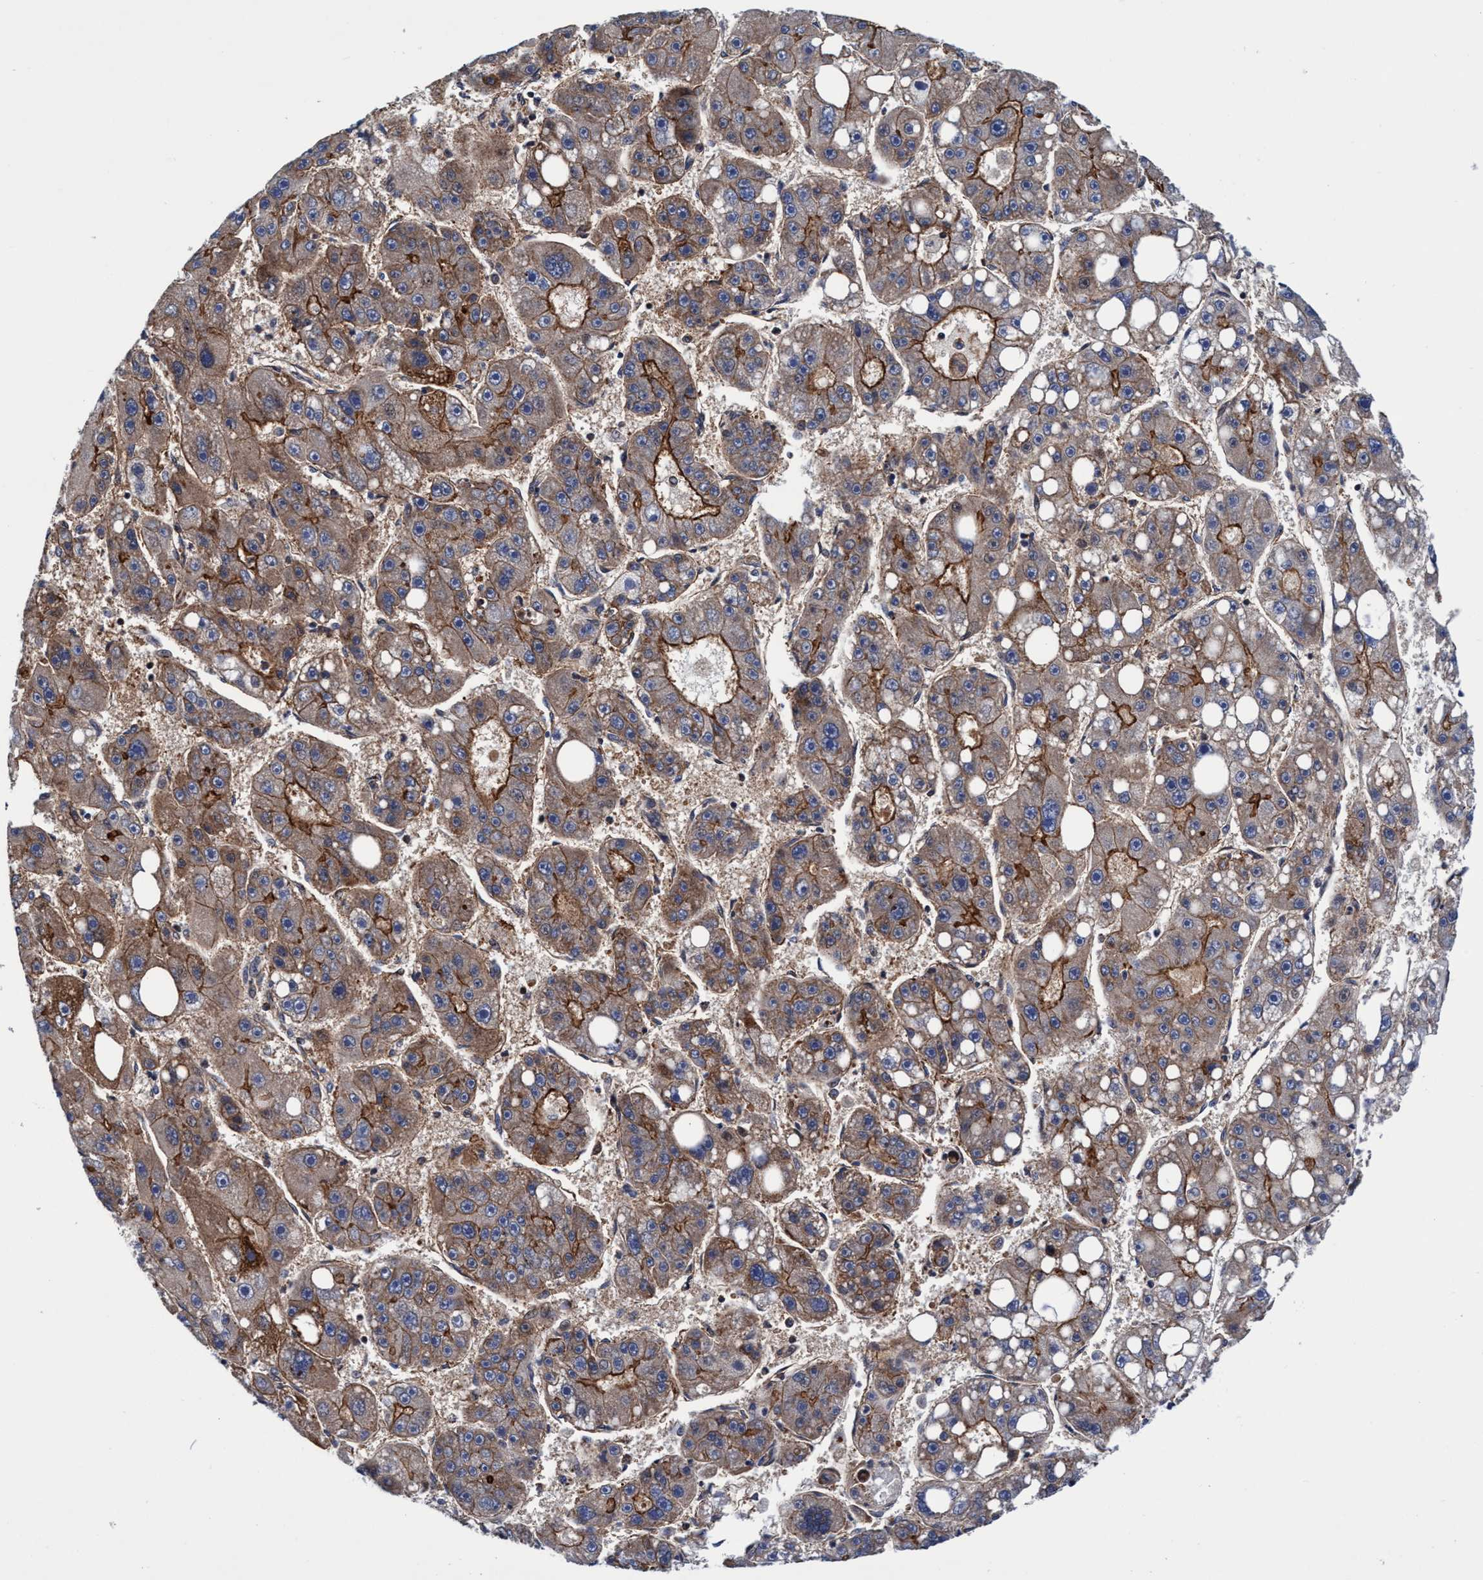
{"staining": {"intensity": "strong", "quantity": "25%-75%", "location": "cytoplasmic/membranous"}, "tissue": "liver cancer", "cell_type": "Tumor cells", "image_type": "cancer", "snomed": [{"axis": "morphology", "description": "Carcinoma, Hepatocellular, NOS"}, {"axis": "topography", "description": "Liver"}], "caption": "Liver cancer (hepatocellular carcinoma) was stained to show a protein in brown. There is high levels of strong cytoplasmic/membranous staining in approximately 25%-75% of tumor cells.", "gene": "MCM3AP", "patient": {"sex": "female", "age": 61}}